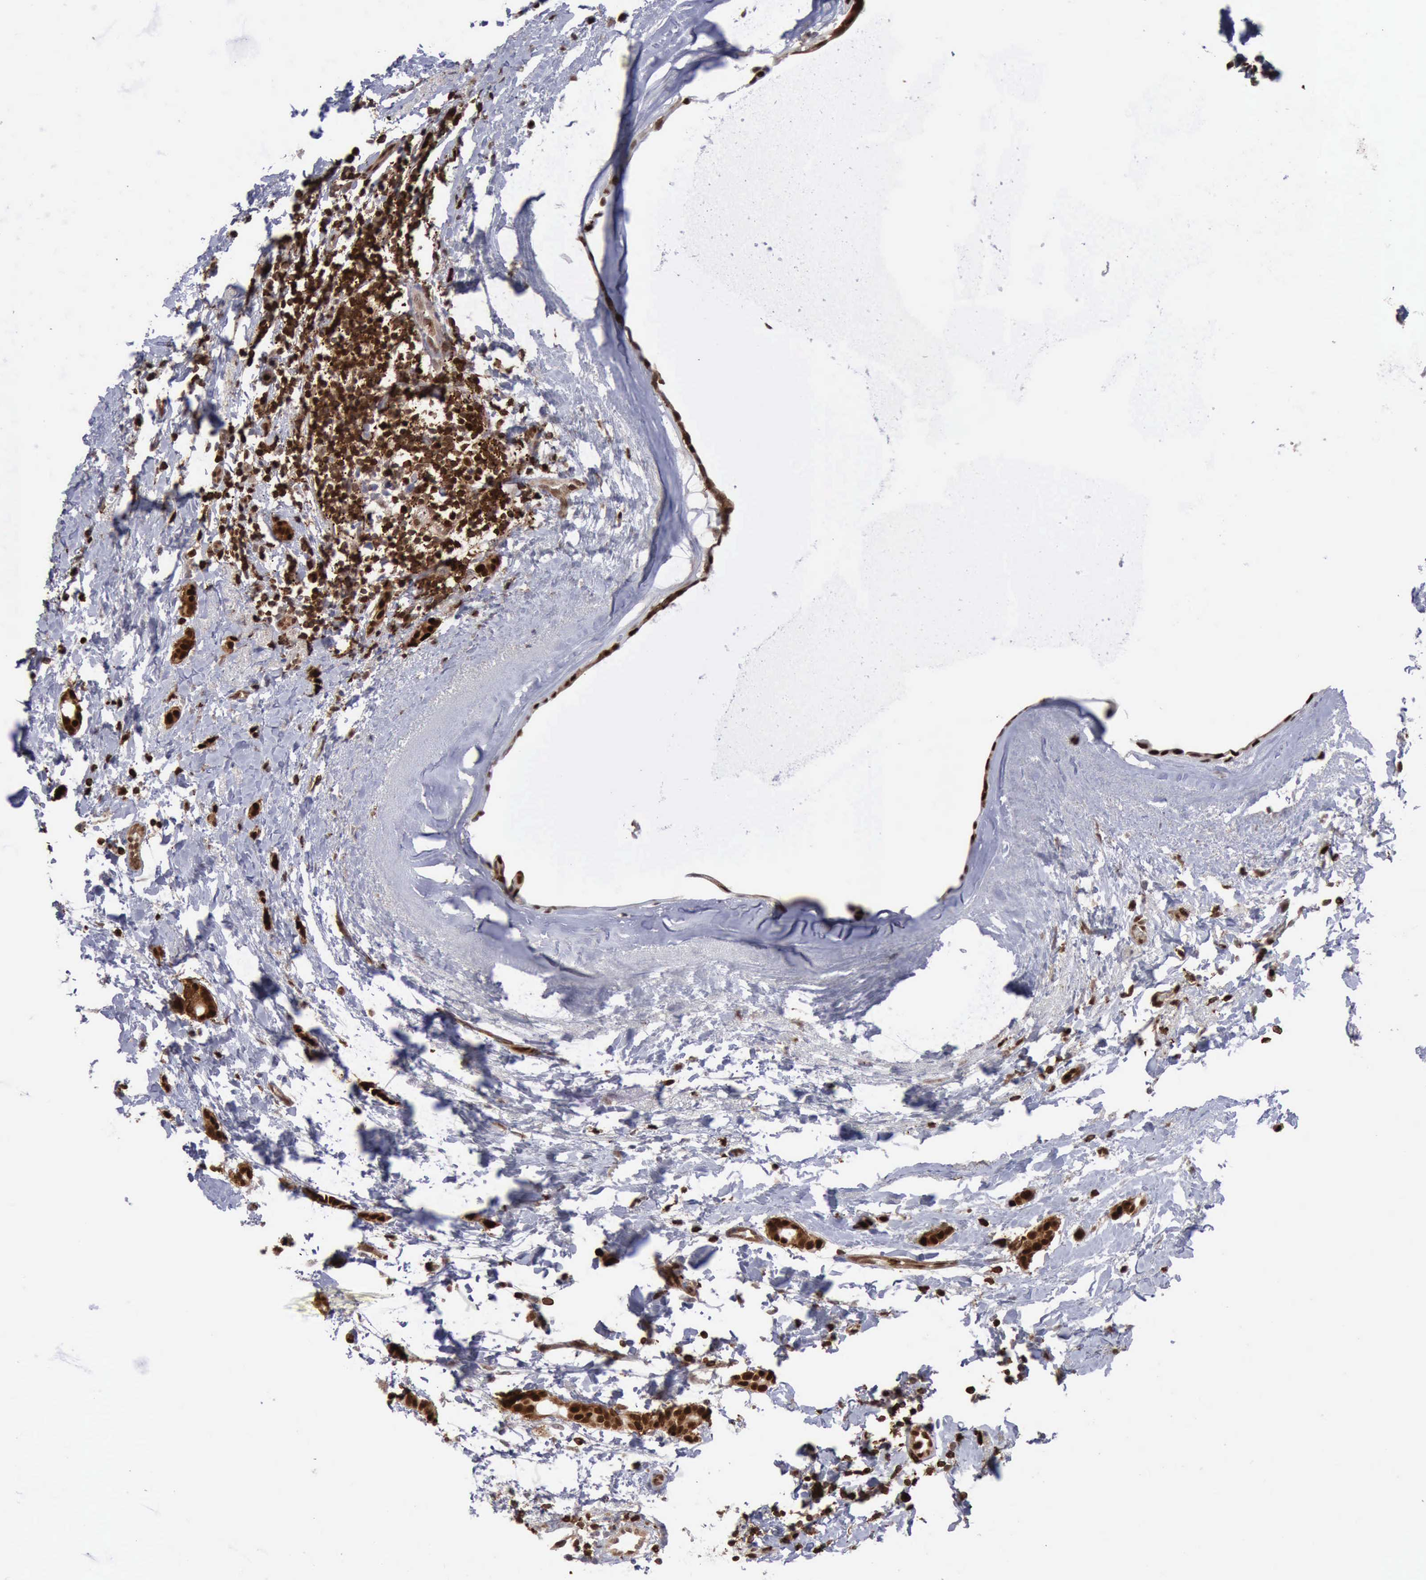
{"staining": {"intensity": "strong", "quantity": ">75%", "location": "cytoplasmic/membranous,nuclear"}, "tissue": "breast cancer", "cell_type": "Tumor cells", "image_type": "cancer", "snomed": [{"axis": "morphology", "description": "Duct carcinoma"}, {"axis": "topography", "description": "Breast"}], "caption": "Breast cancer stained with a protein marker reveals strong staining in tumor cells.", "gene": "PDCD4", "patient": {"sex": "female", "age": 54}}